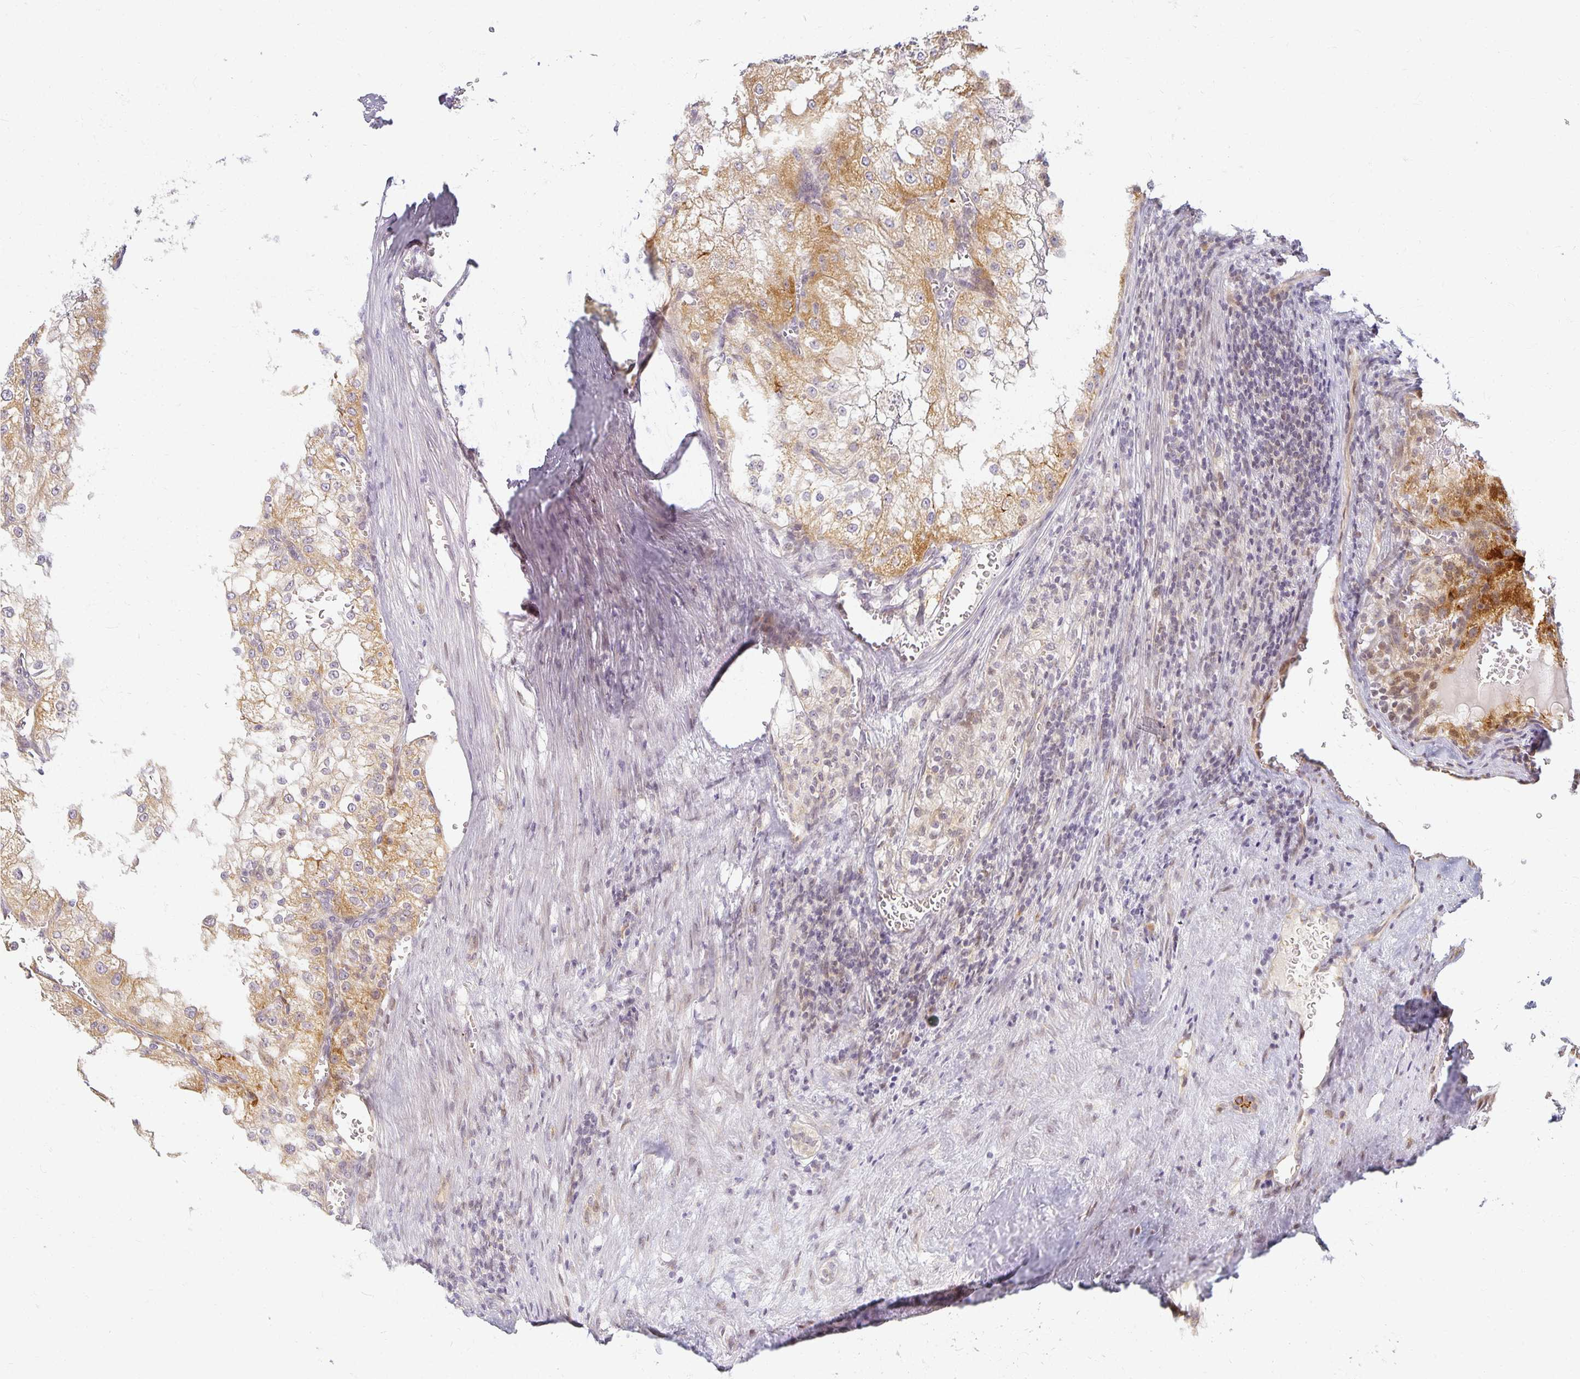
{"staining": {"intensity": "weak", "quantity": "25%-75%", "location": "cytoplasmic/membranous"}, "tissue": "renal cancer", "cell_type": "Tumor cells", "image_type": "cancer", "snomed": [{"axis": "morphology", "description": "Adenocarcinoma, NOS"}, {"axis": "topography", "description": "Kidney"}], "caption": "There is low levels of weak cytoplasmic/membranous staining in tumor cells of adenocarcinoma (renal), as demonstrated by immunohistochemical staining (brown color).", "gene": "EHF", "patient": {"sex": "female", "age": 74}}